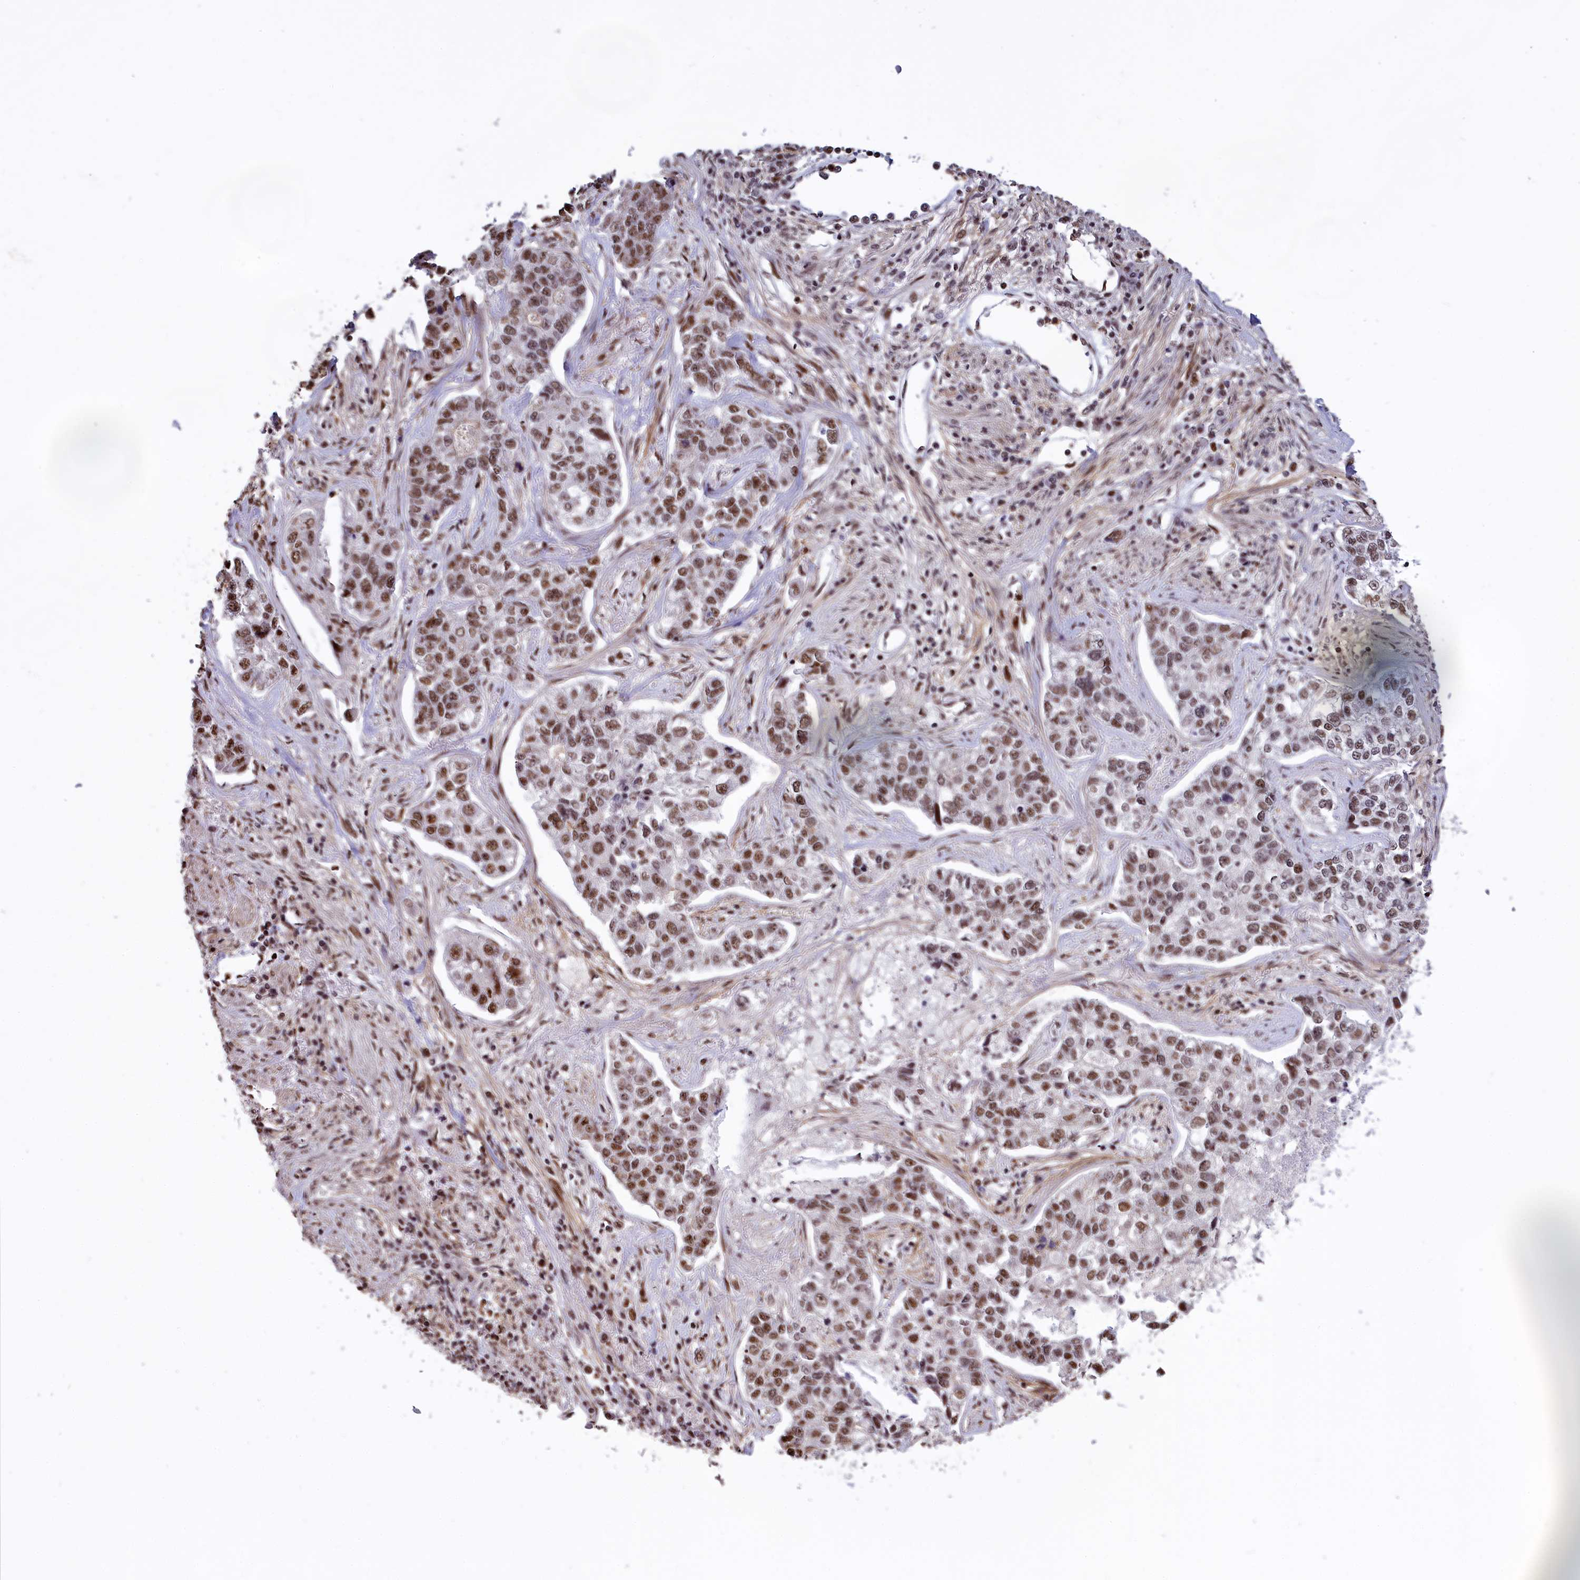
{"staining": {"intensity": "moderate", "quantity": ">75%", "location": "nuclear"}, "tissue": "lung cancer", "cell_type": "Tumor cells", "image_type": "cancer", "snomed": [{"axis": "morphology", "description": "Adenocarcinoma, NOS"}, {"axis": "topography", "description": "Lung"}], "caption": "Immunohistochemical staining of lung cancer displays medium levels of moderate nuclear protein expression in approximately >75% of tumor cells.", "gene": "RELB", "patient": {"sex": "male", "age": 49}}